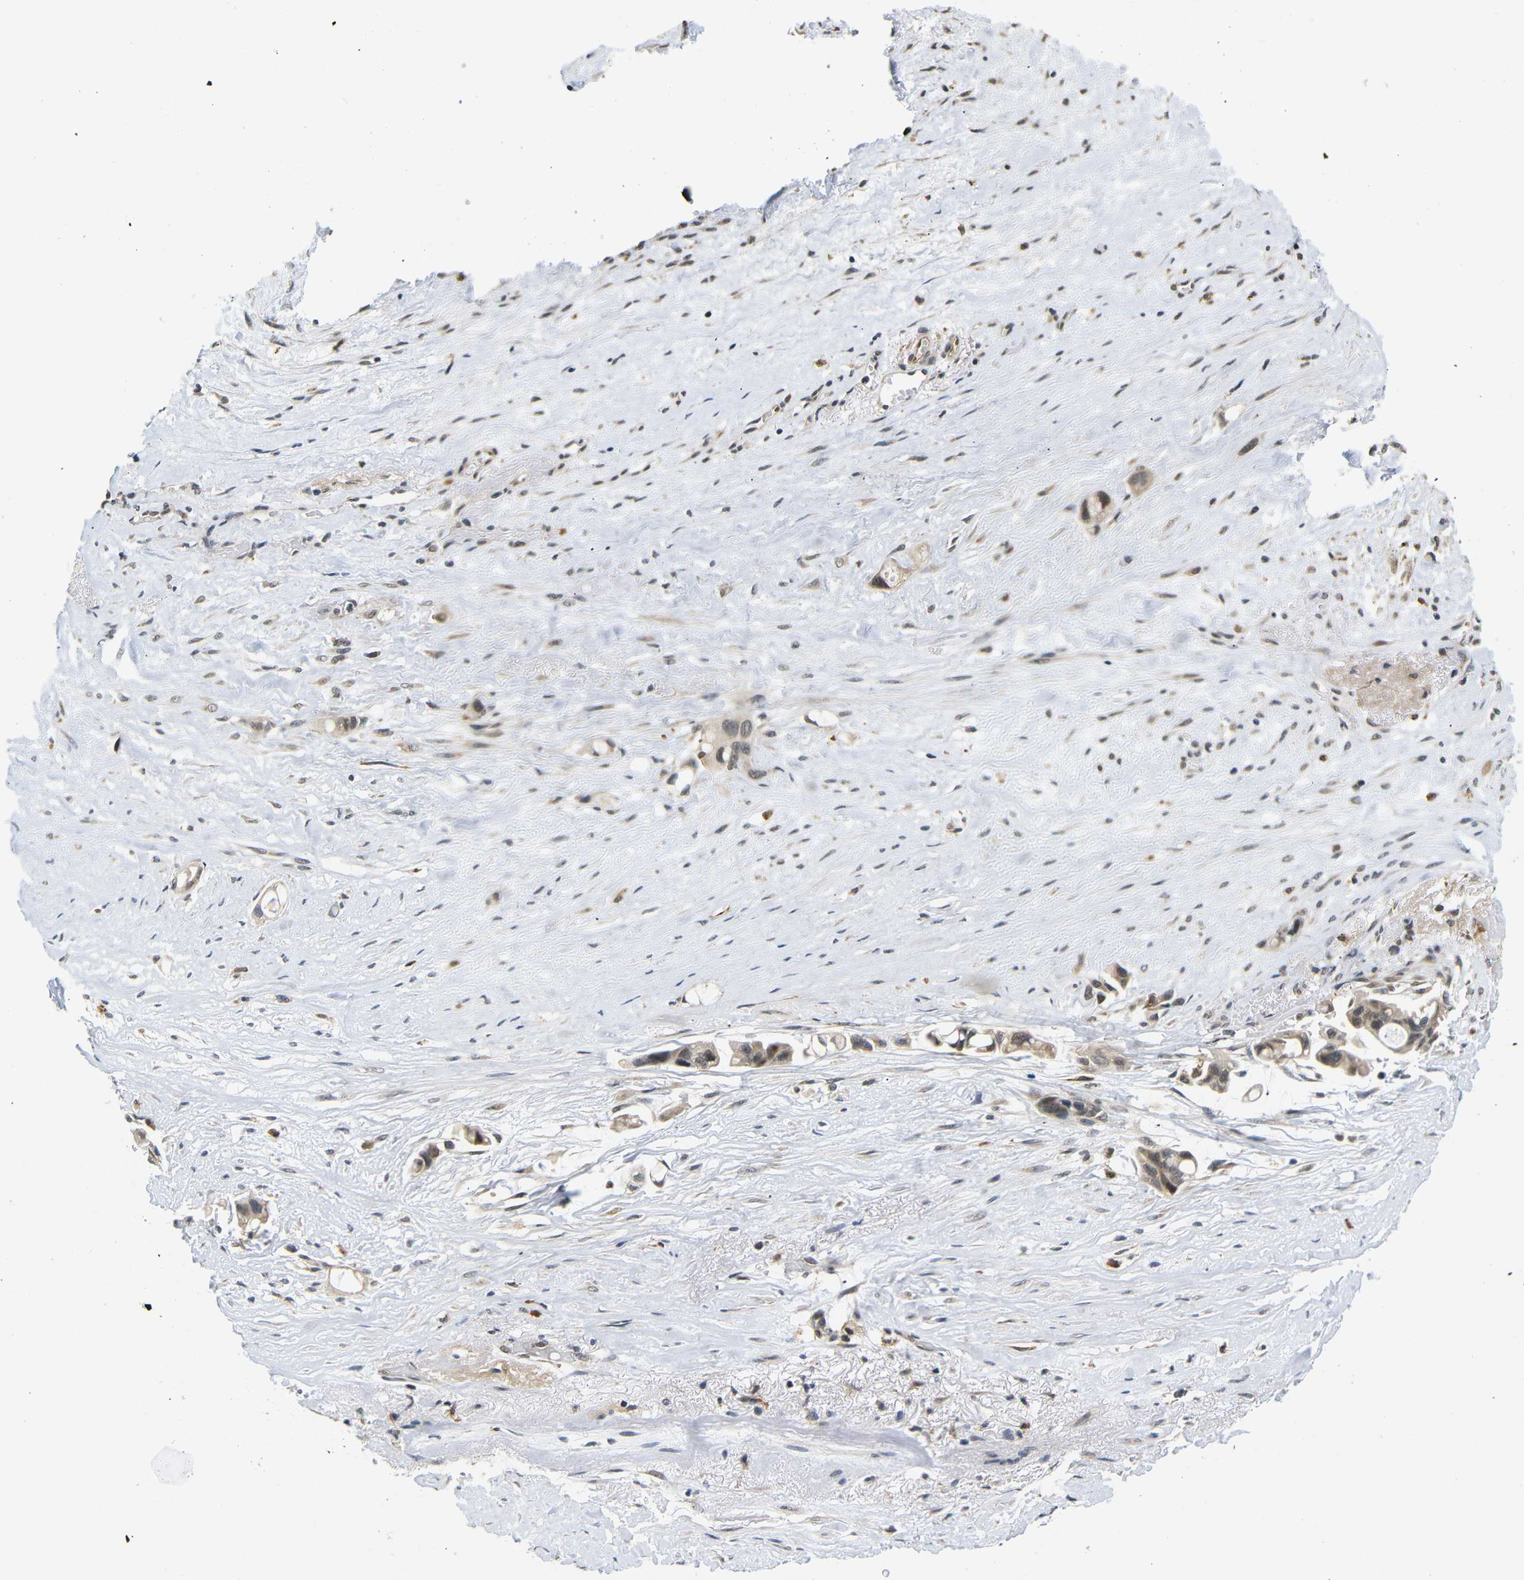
{"staining": {"intensity": "moderate", "quantity": ">75%", "location": "cytoplasmic/membranous,nuclear"}, "tissue": "liver cancer", "cell_type": "Tumor cells", "image_type": "cancer", "snomed": [{"axis": "morphology", "description": "Cholangiocarcinoma"}, {"axis": "topography", "description": "Liver"}], "caption": "Moderate cytoplasmic/membranous and nuclear protein positivity is seen in approximately >75% of tumor cells in liver cancer (cholangiocarcinoma). Ihc stains the protein of interest in brown and the nuclei are stained blue.", "gene": "GJA5", "patient": {"sex": "female", "age": 65}}